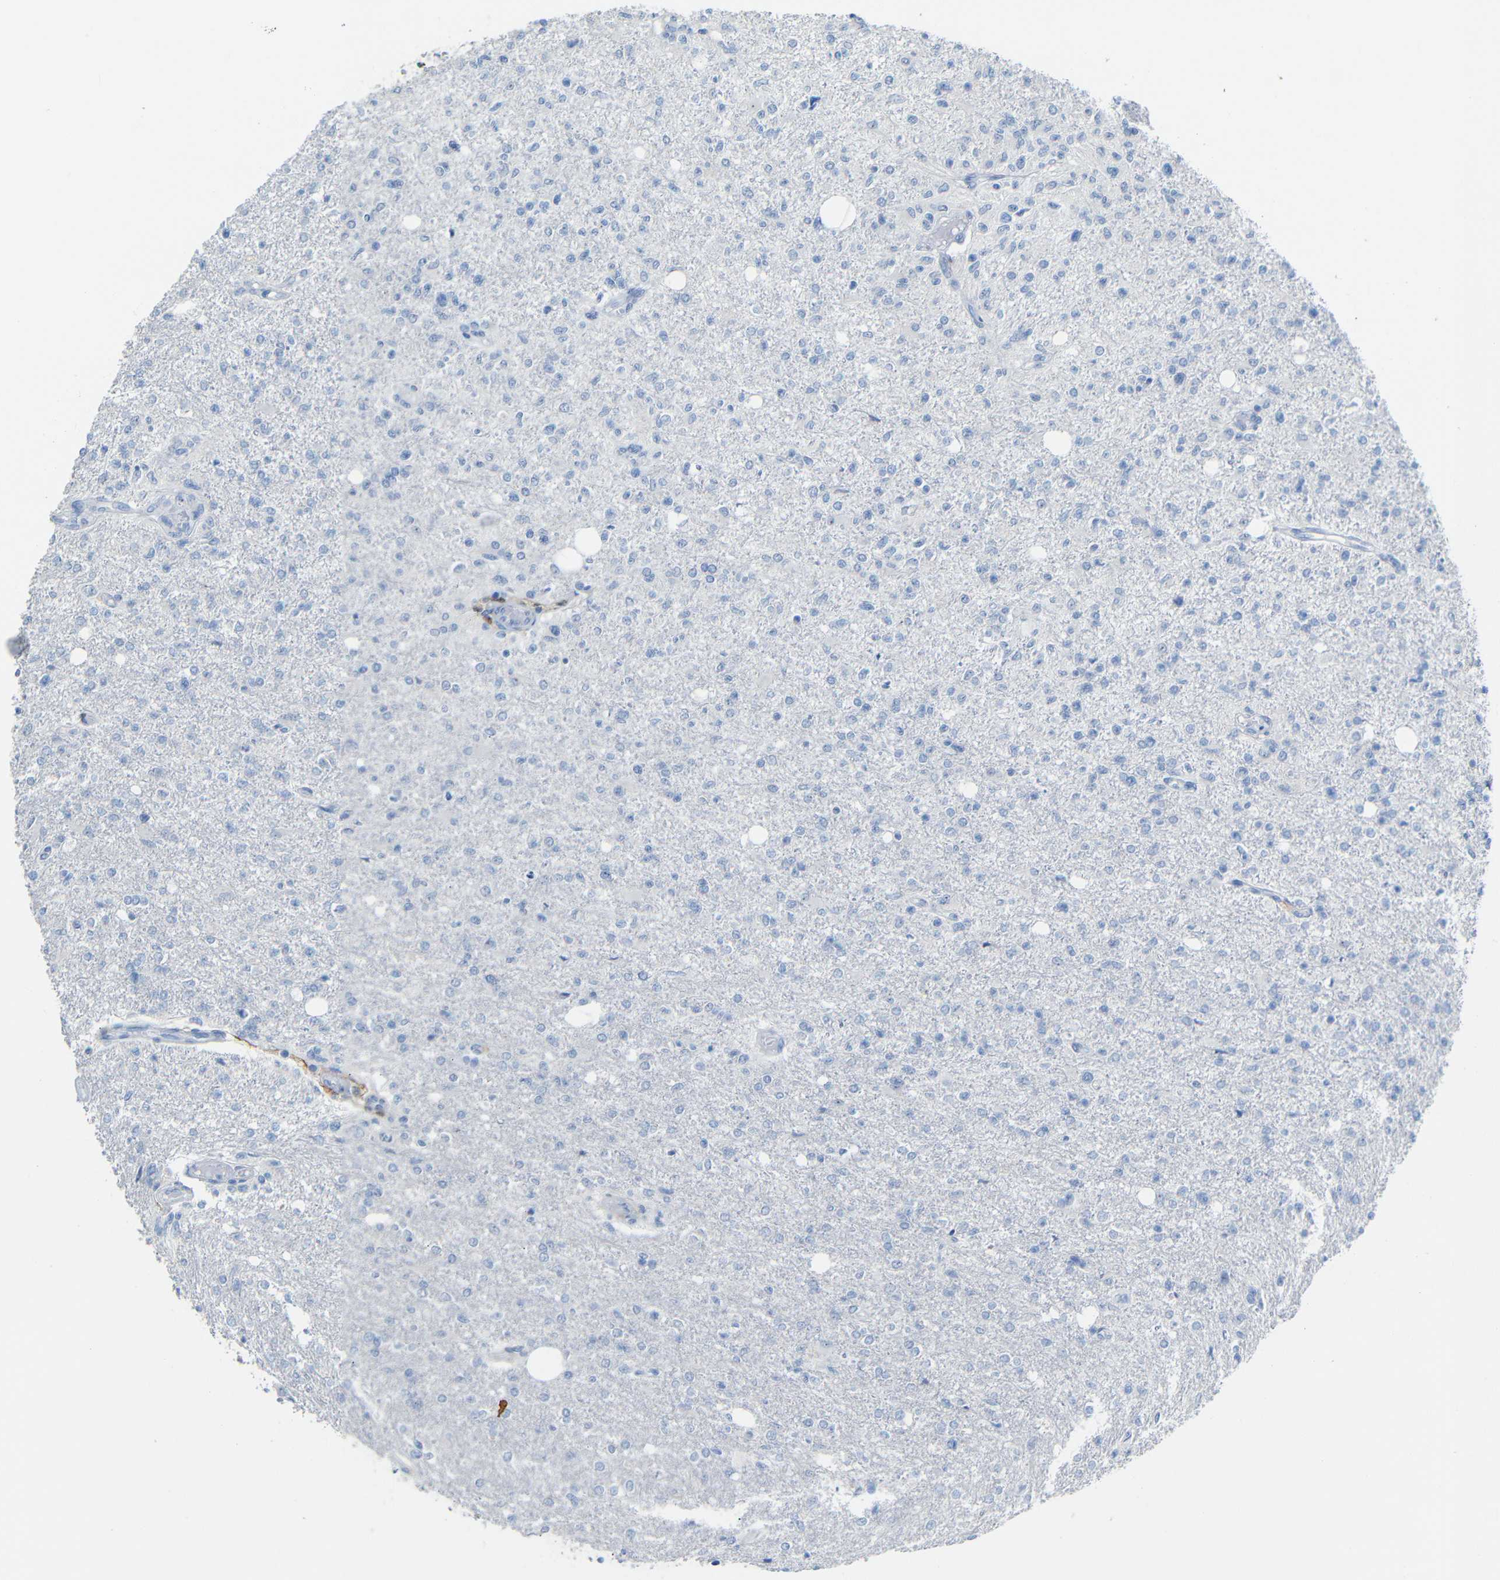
{"staining": {"intensity": "negative", "quantity": "none", "location": "none"}, "tissue": "glioma", "cell_type": "Tumor cells", "image_type": "cancer", "snomed": [{"axis": "morphology", "description": "Glioma, malignant, High grade"}, {"axis": "topography", "description": "Cerebral cortex"}], "caption": "Immunohistochemistry photomicrograph of neoplastic tissue: glioma stained with DAB displays no significant protein positivity in tumor cells.", "gene": "C1orf210", "patient": {"sex": "male", "age": 76}}